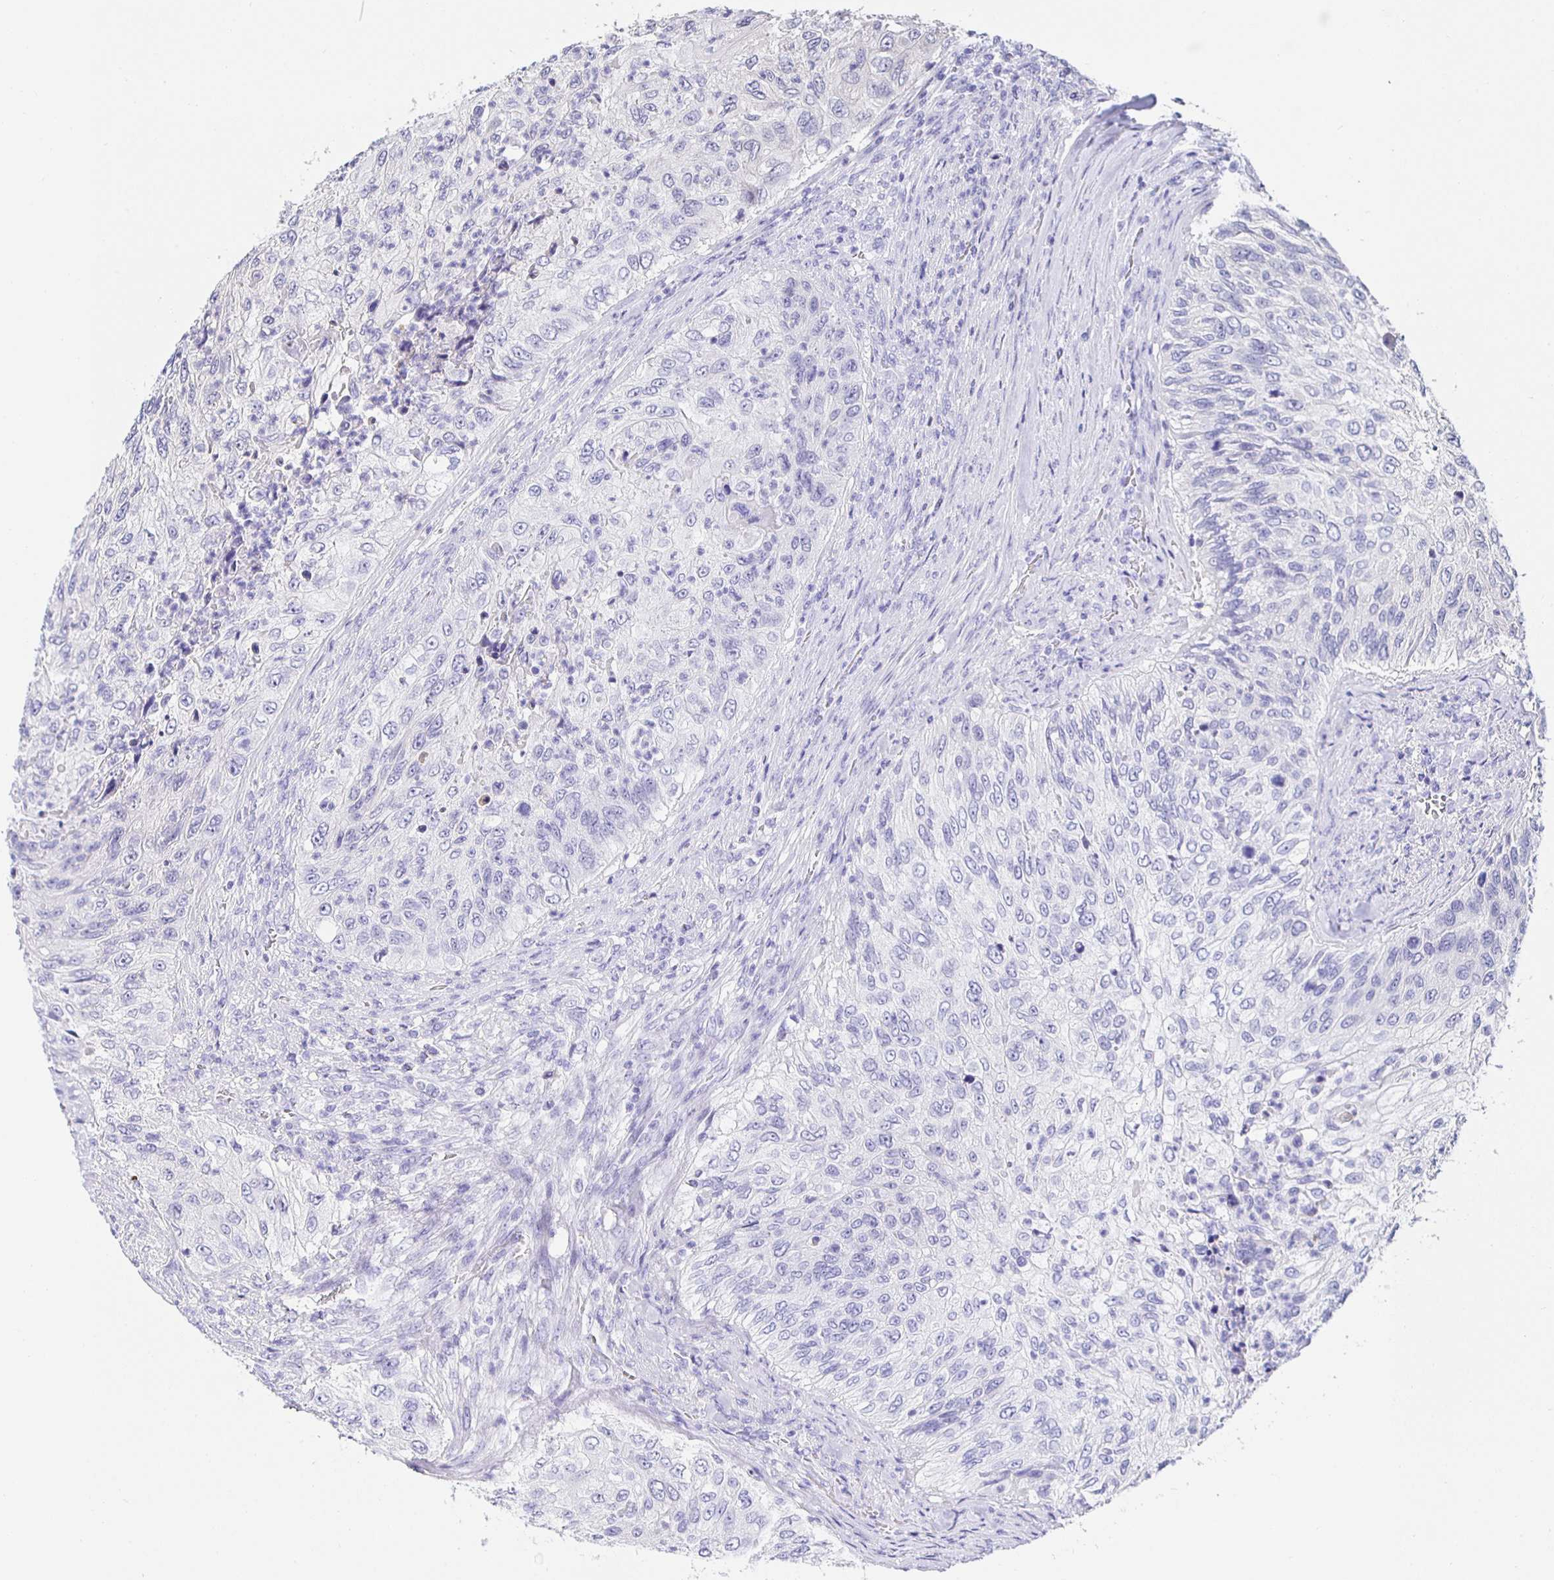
{"staining": {"intensity": "negative", "quantity": "none", "location": "none"}, "tissue": "urothelial cancer", "cell_type": "Tumor cells", "image_type": "cancer", "snomed": [{"axis": "morphology", "description": "Urothelial carcinoma, High grade"}, {"axis": "topography", "description": "Urinary bladder"}], "caption": "Human urothelial carcinoma (high-grade) stained for a protein using immunohistochemistry shows no positivity in tumor cells.", "gene": "HSPA4L", "patient": {"sex": "female", "age": 60}}